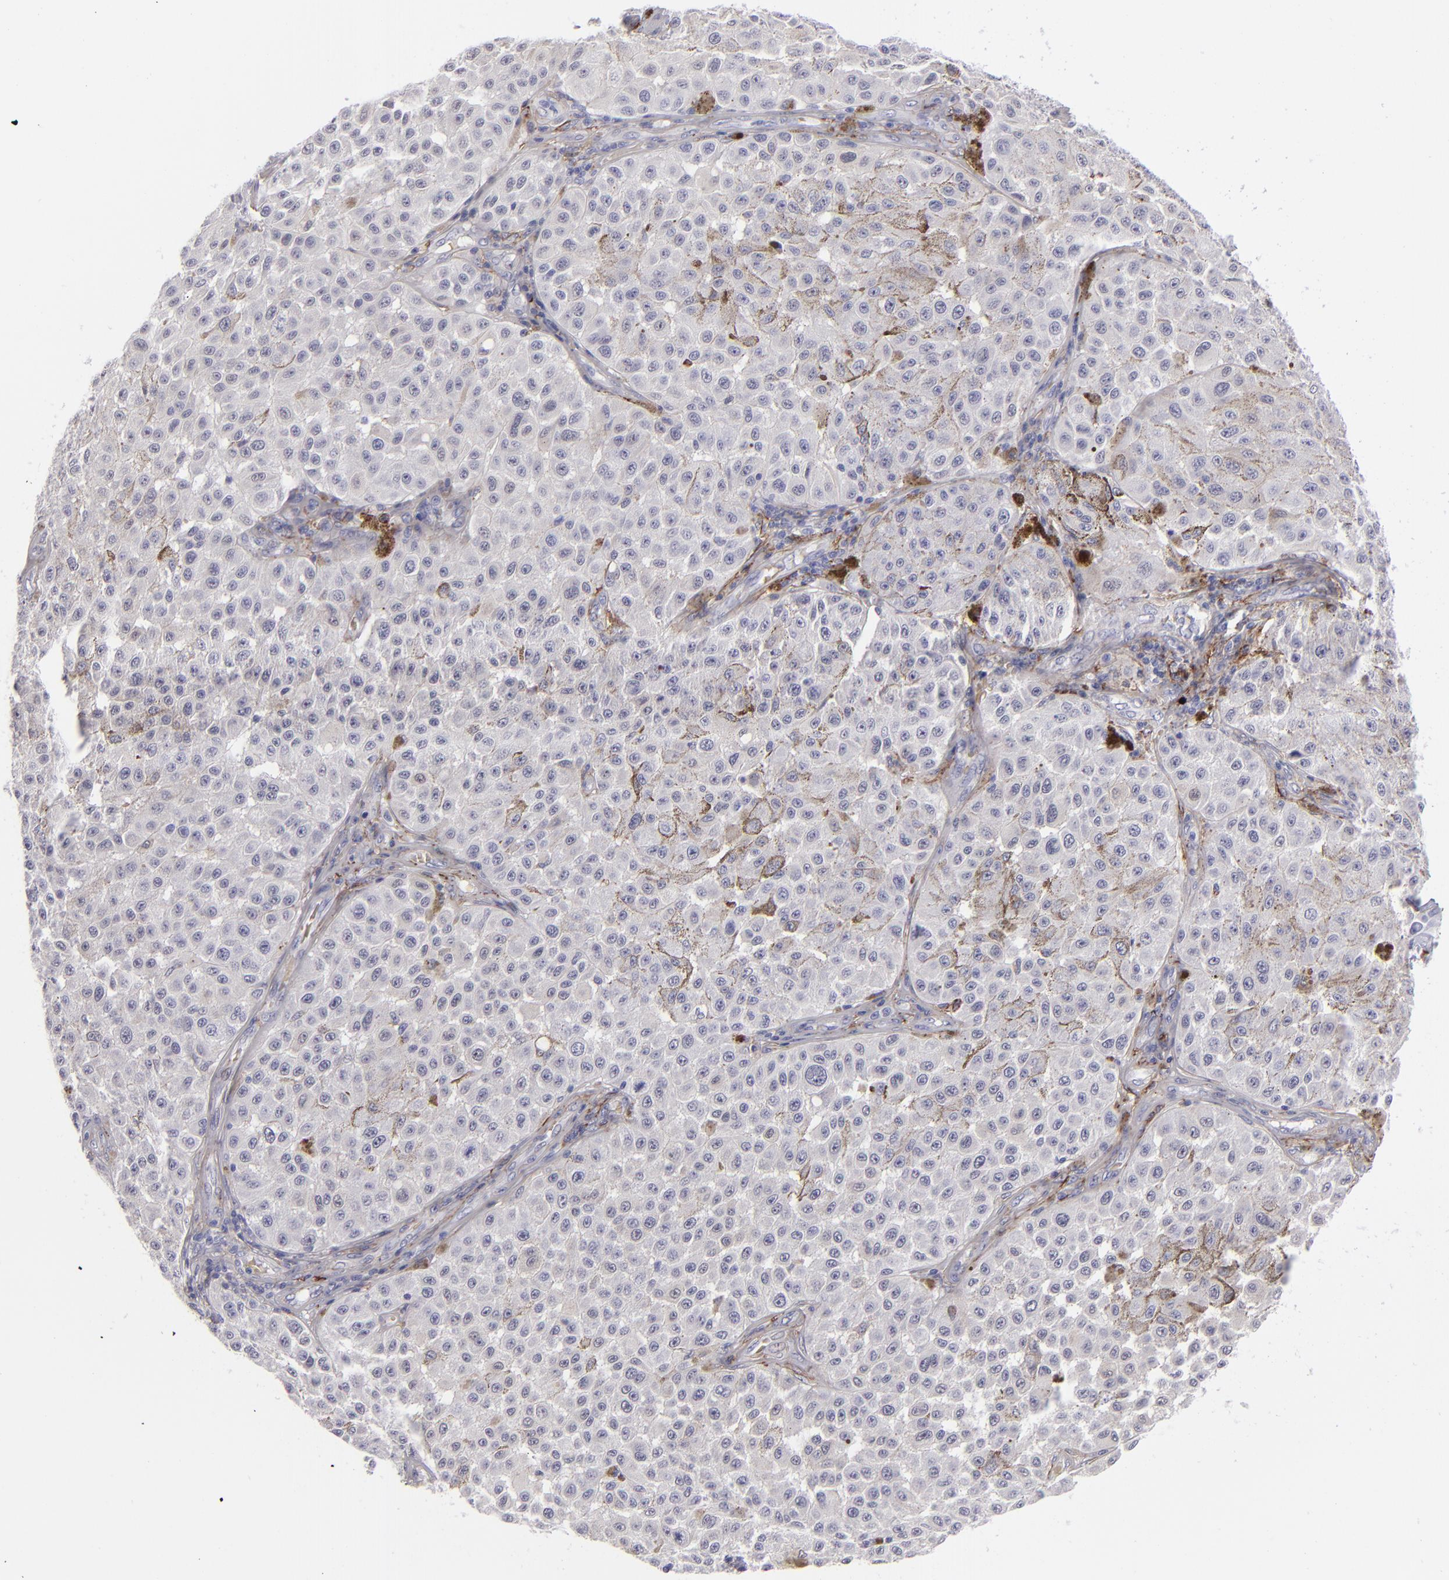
{"staining": {"intensity": "negative", "quantity": "none", "location": "none"}, "tissue": "melanoma", "cell_type": "Tumor cells", "image_type": "cancer", "snomed": [{"axis": "morphology", "description": "Malignant melanoma, NOS"}, {"axis": "topography", "description": "Skin"}], "caption": "This is an immunohistochemistry photomicrograph of malignant melanoma. There is no positivity in tumor cells.", "gene": "ANPEP", "patient": {"sex": "female", "age": 64}}